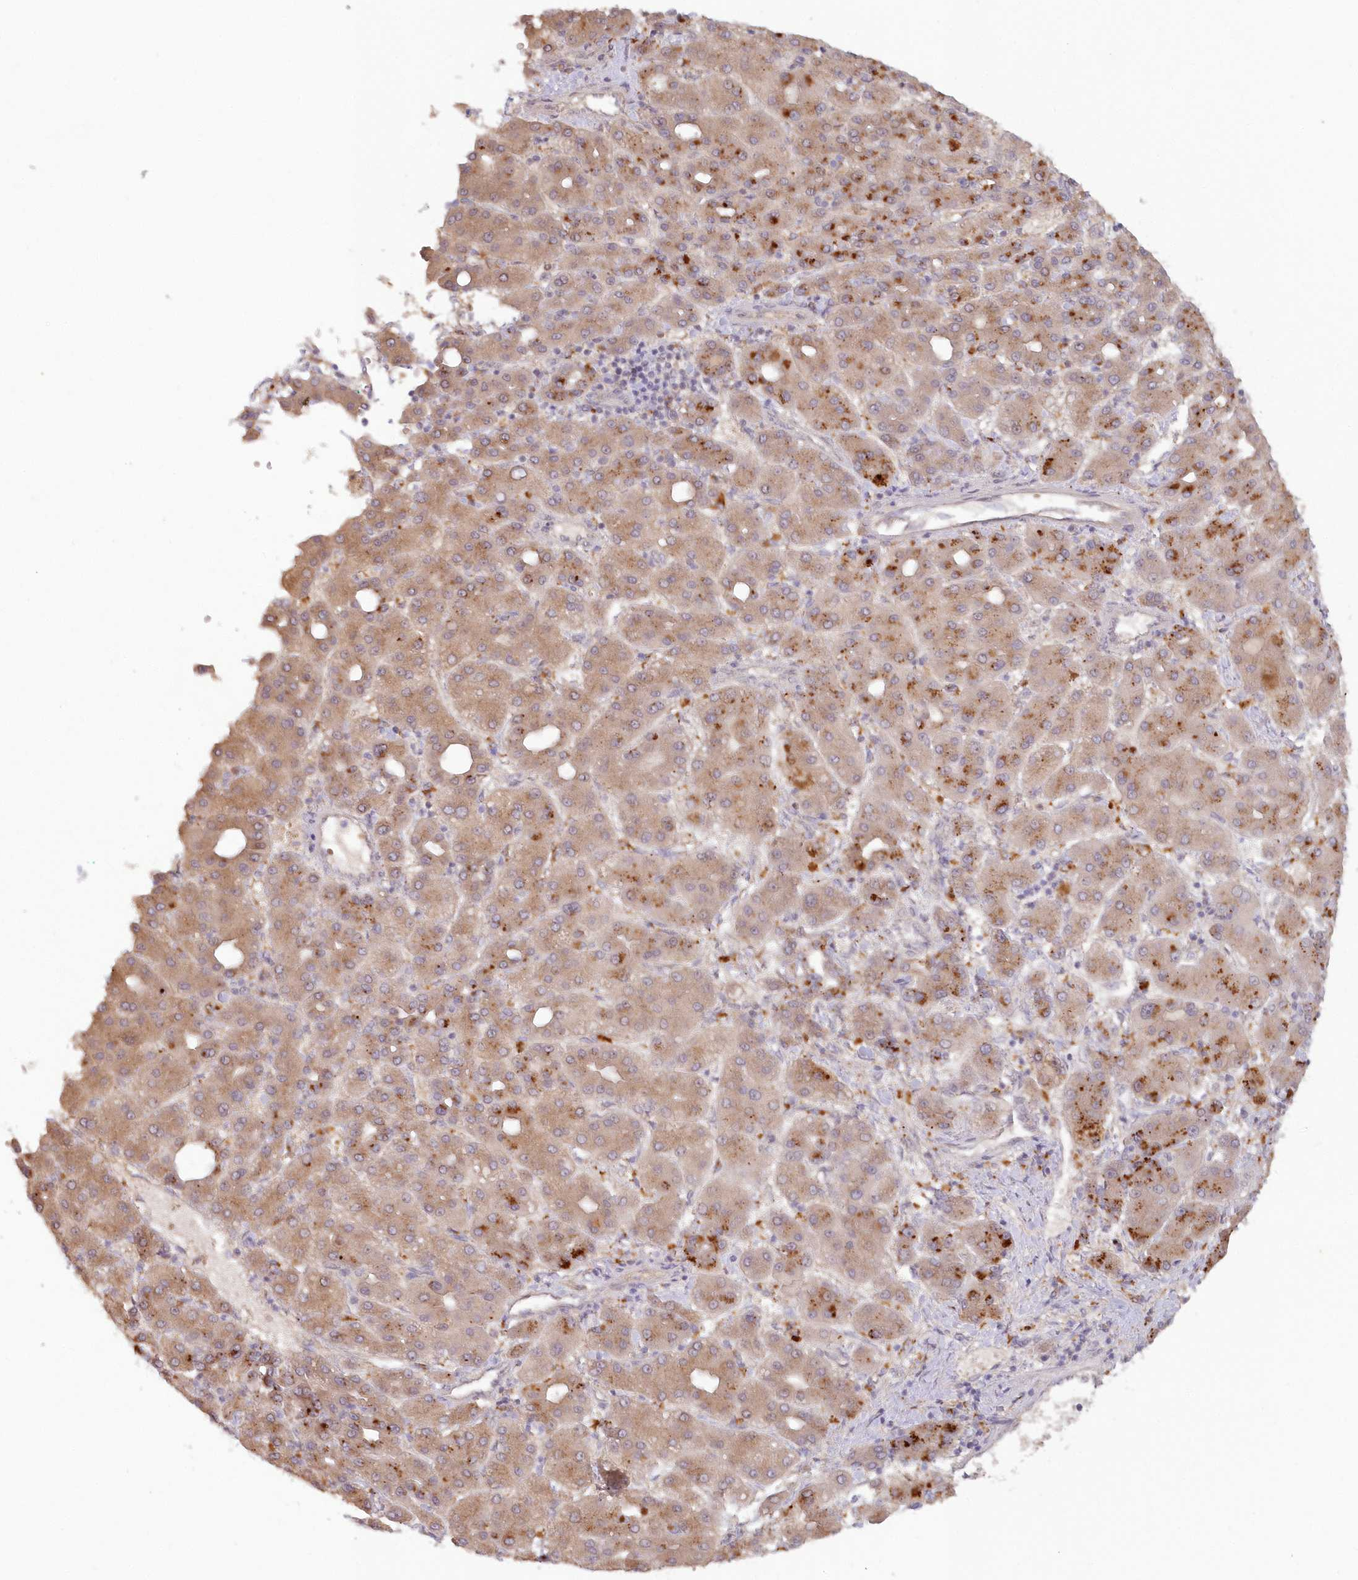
{"staining": {"intensity": "moderate", "quantity": ">75%", "location": "cytoplasmic/membranous"}, "tissue": "liver cancer", "cell_type": "Tumor cells", "image_type": "cancer", "snomed": [{"axis": "morphology", "description": "Carcinoma, Hepatocellular, NOS"}, {"axis": "topography", "description": "Liver"}], "caption": "Immunohistochemistry (IHC) staining of liver hepatocellular carcinoma, which shows medium levels of moderate cytoplasmic/membranous expression in about >75% of tumor cells indicating moderate cytoplasmic/membranous protein positivity. The staining was performed using DAB (3,3'-diaminobenzidine) (brown) for protein detection and nuclei were counterstained in hematoxylin (blue).", "gene": "GBE1", "patient": {"sex": "male", "age": 65}}